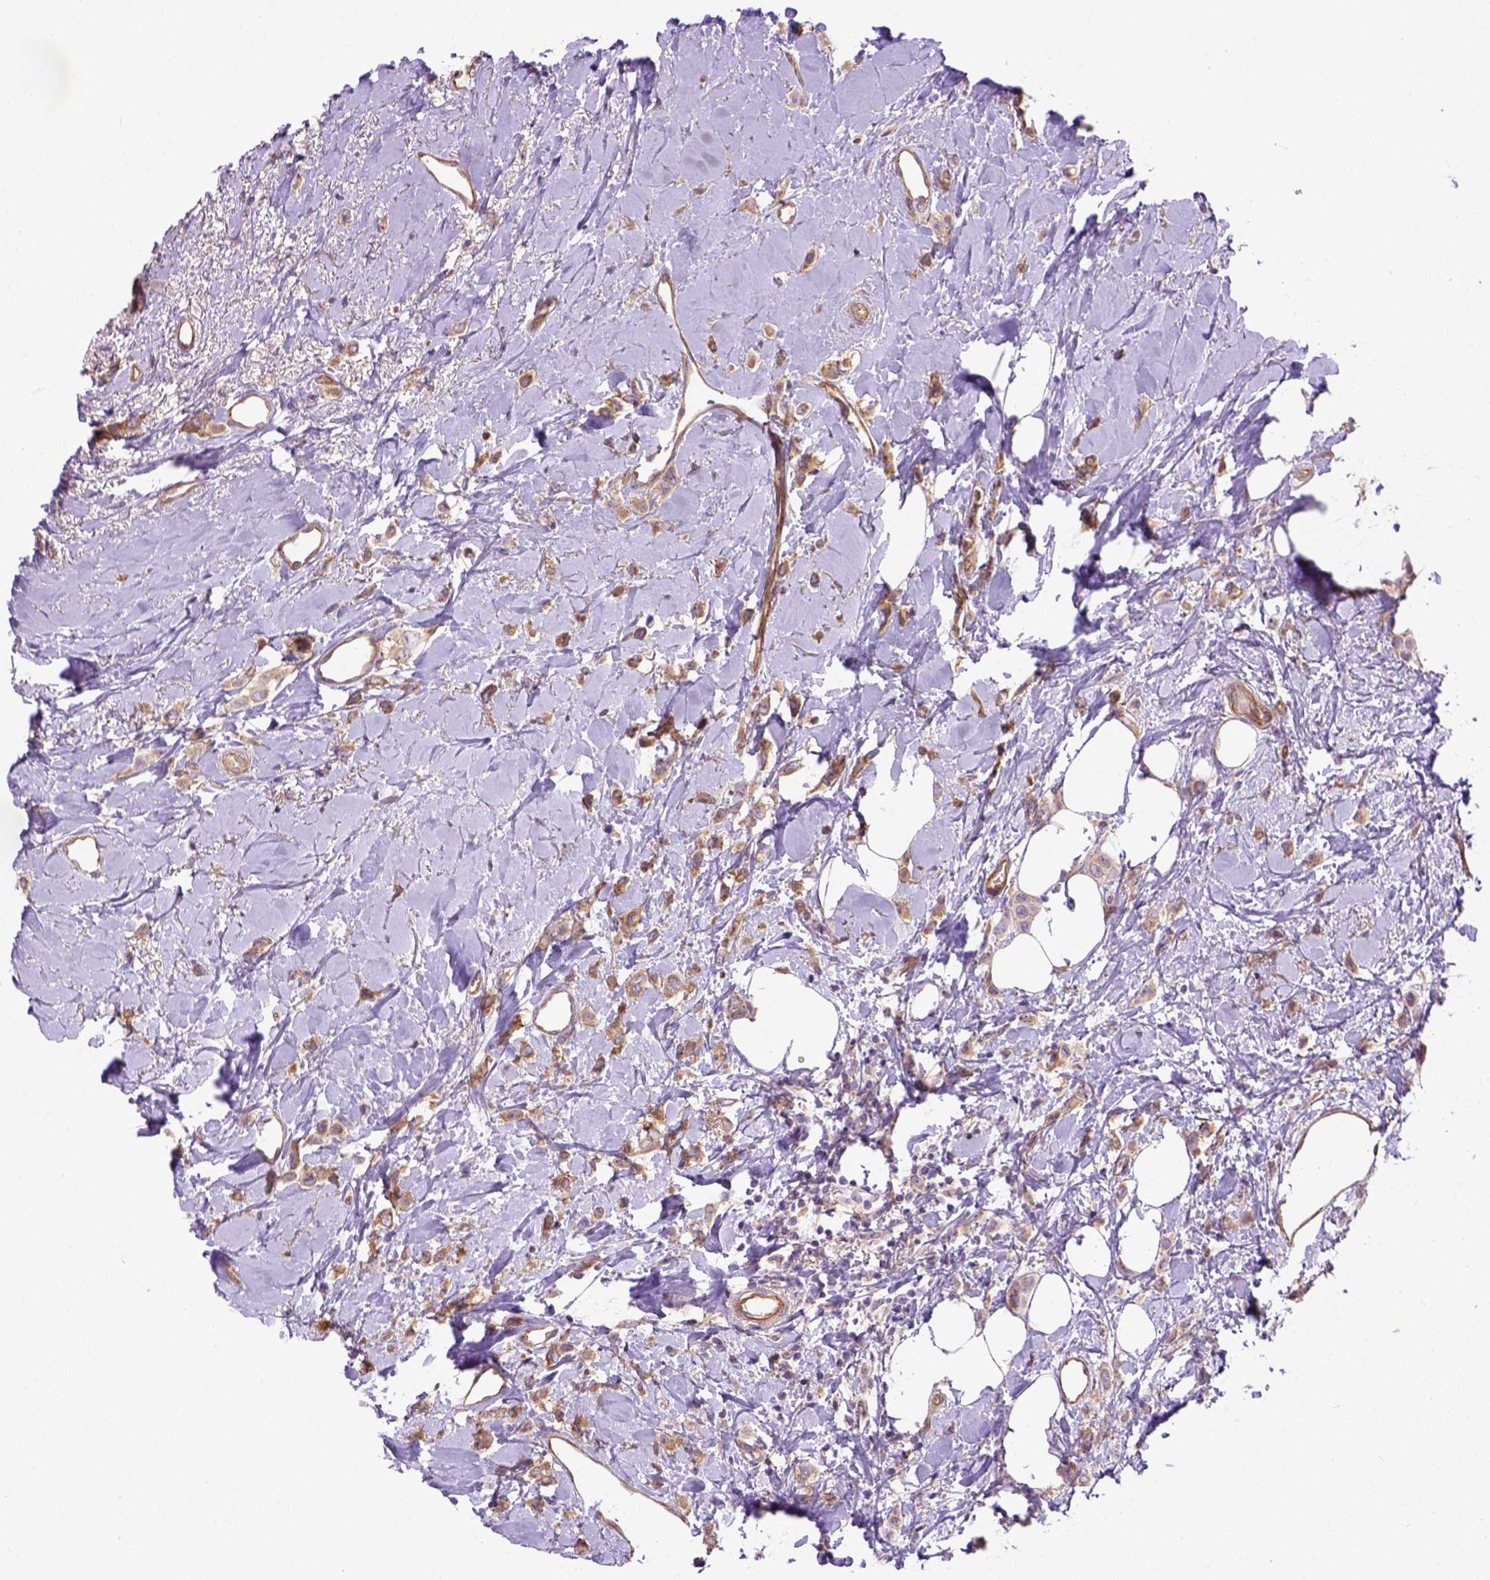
{"staining": {"intensity": "moderate", "quantity": ">75%", "location": "cytoplasmic/membranous"}, "tissue": "breast cancer", "cell_type": "Tumor cells", "image_type": "cancer", "snomed": [{"axis": "morphology", "description": "Lobular carcinoma"}, {"axis": "topography", "description": "Breast"}], "caption": "Immunohistochemical staining of human breast lobular carcinoma exhibits moderate cytoplasmic/membranous protein staining in about >75% of tumor cells. (brown staining indicates protein expression, while blue staining denotes nuclei).", "gene": "CASKIN2", "patient": {"sex": "female", "age": 66}}